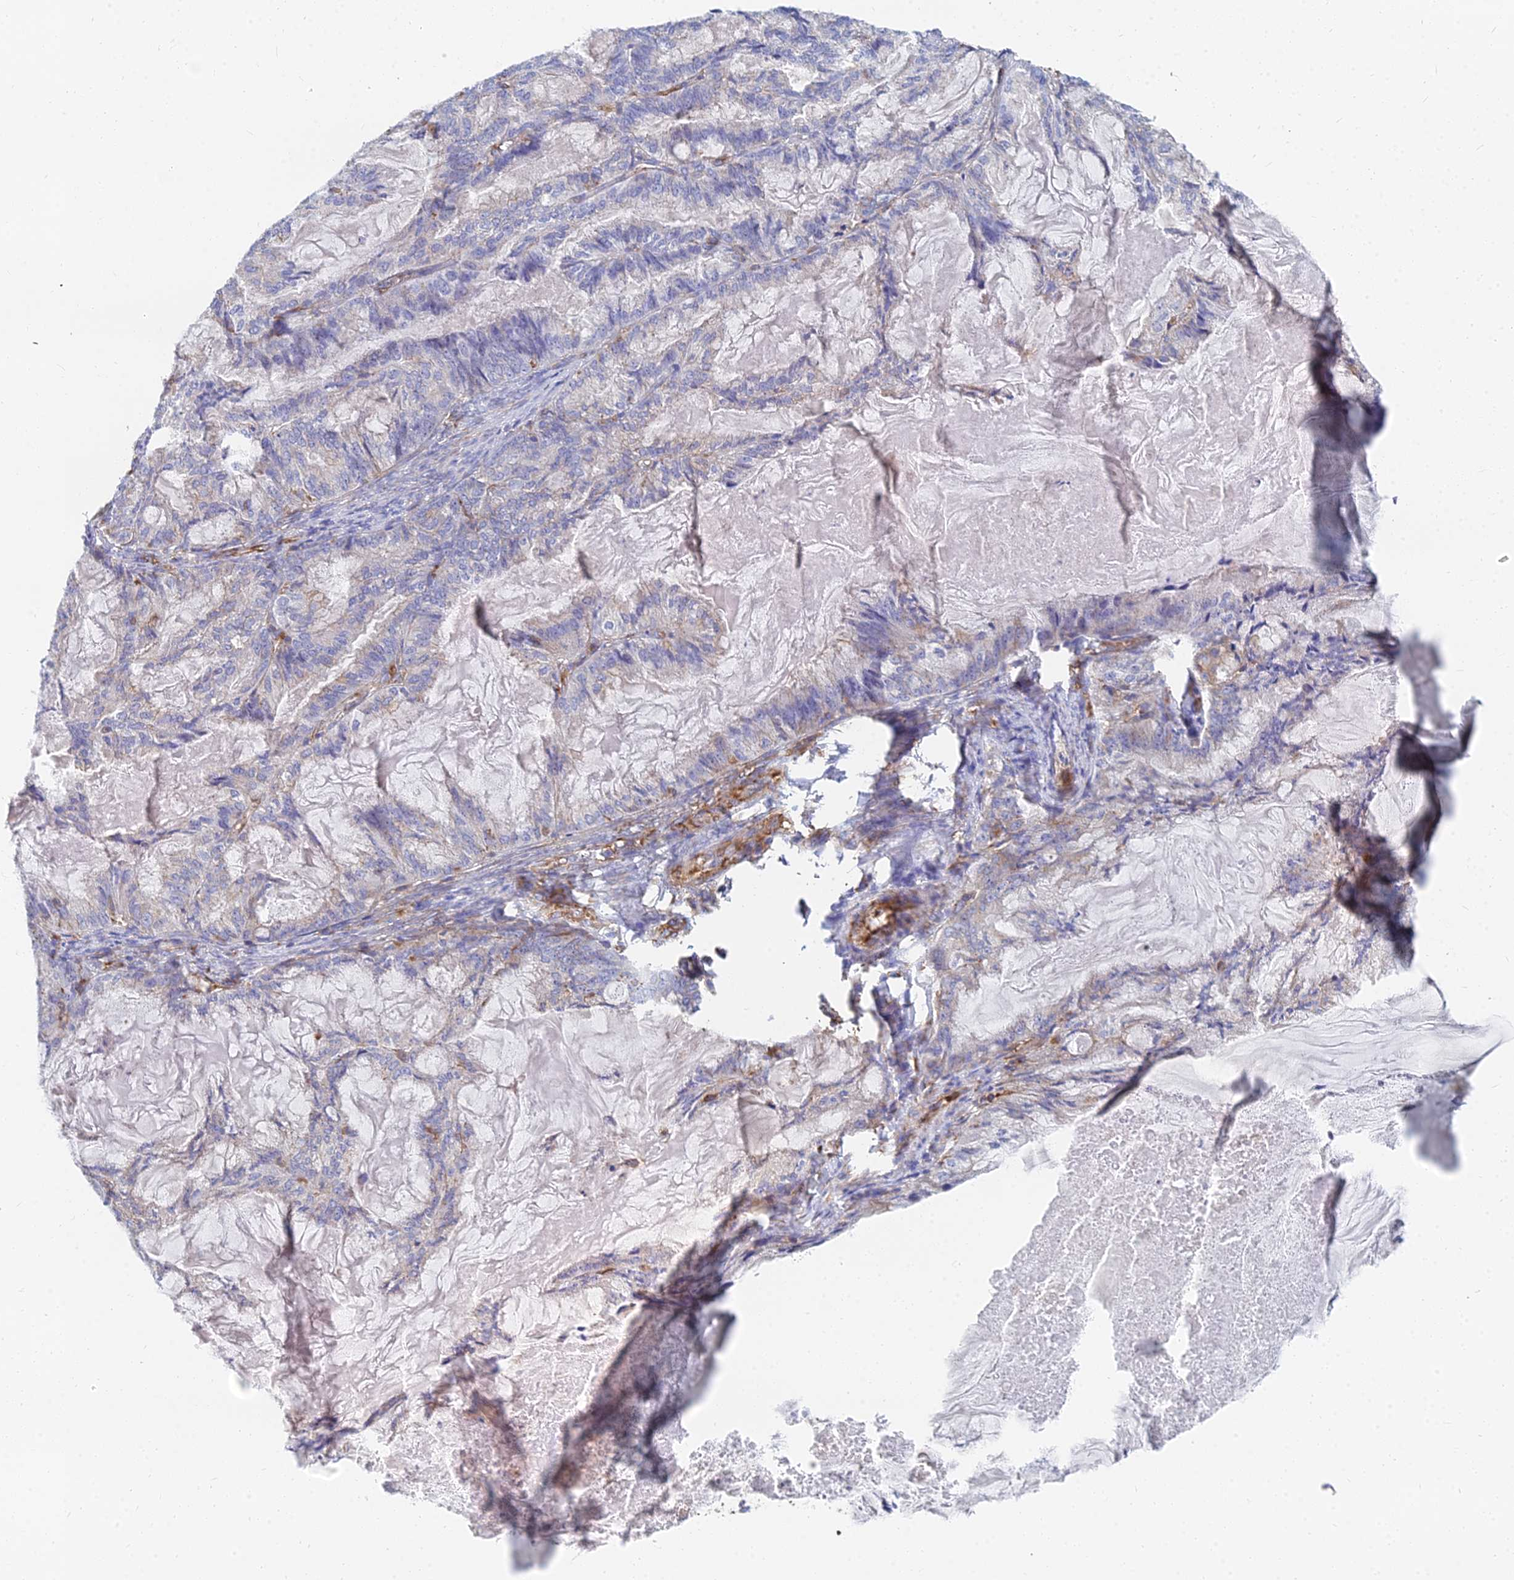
{"staining": {"intensity": "negative", "quantity": "none", "location": "none"}, "tissue": "endometrial cancer", "cell_type": "Tumor cells", "image_type": "cancer", "snomed": [{"axis": "morphology", "description": "Adenocarcinoma, NOS"}, {"axis": "topography", "description": "Endometrium"}], "caption": "A high-resolution micrograph shows immunohistochemistry (IHC) staining of endometrial cancer (adenocarcinoma), which demonstrates no significant staining in tumor cells.", "gene": "GPR42", "patient": {"sex": "female", "age": 86}}